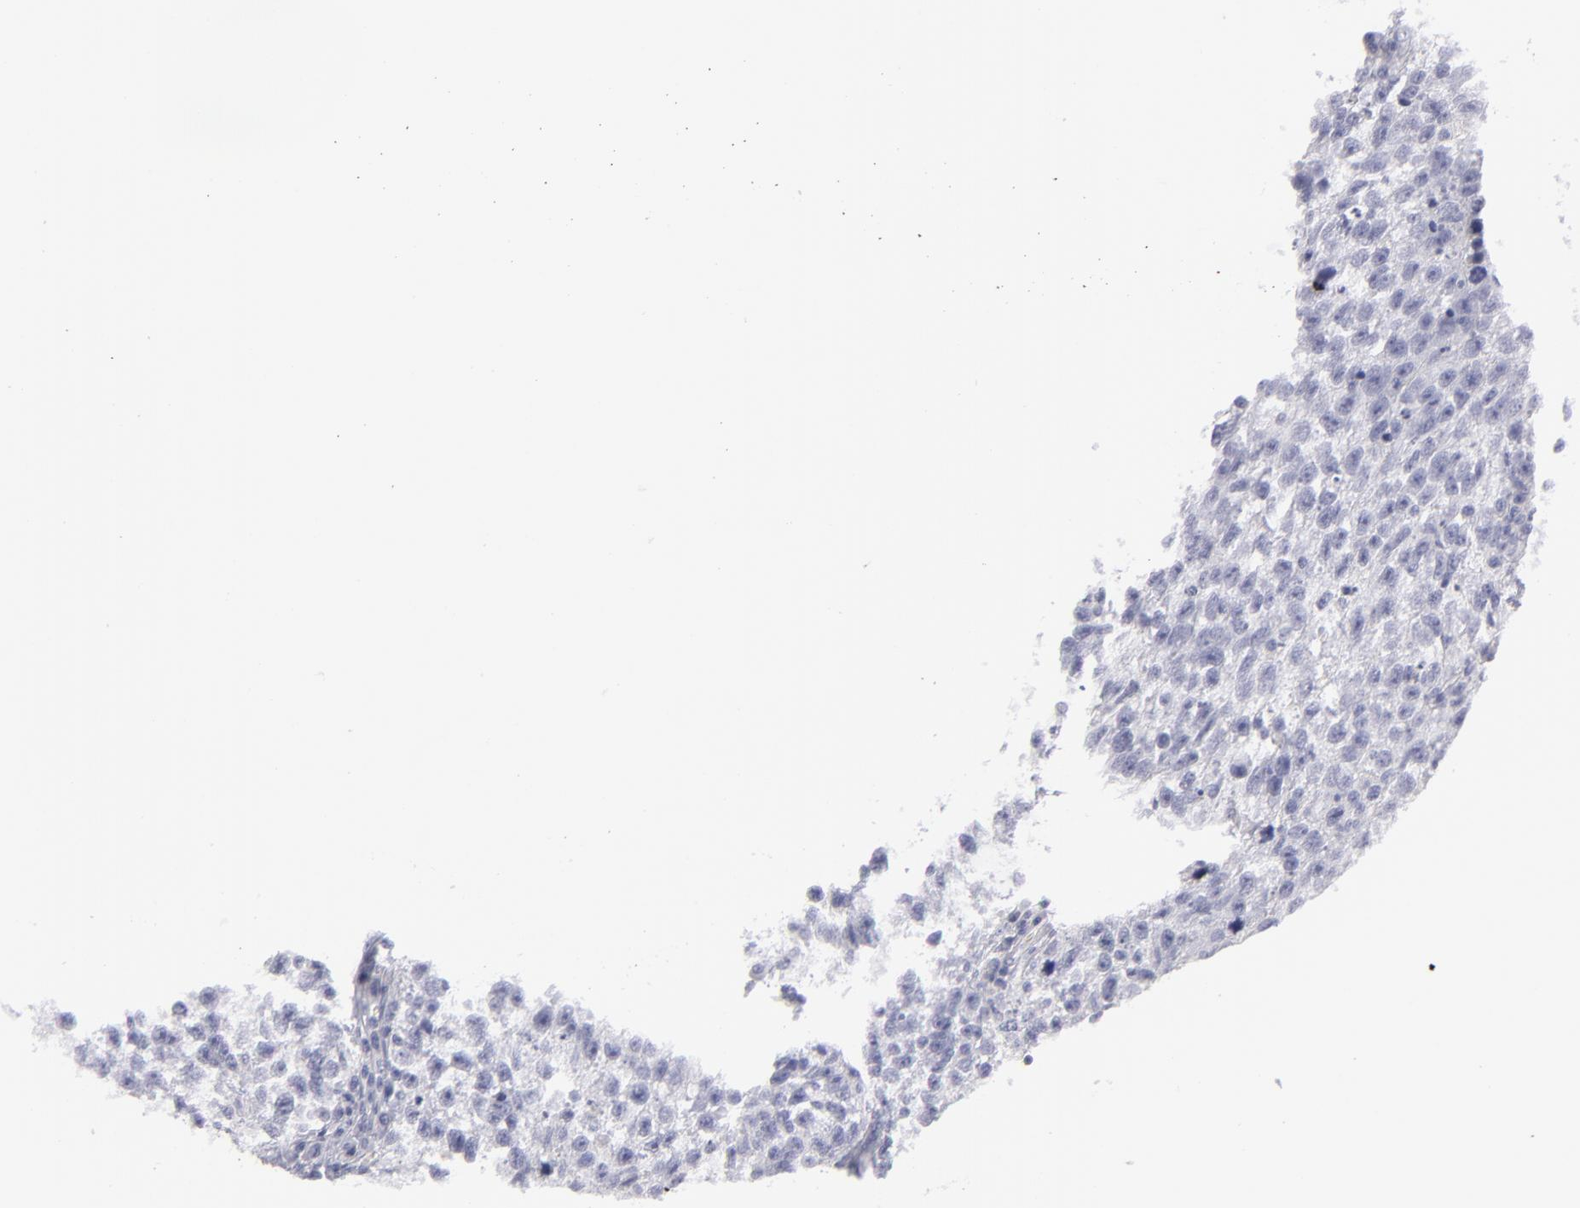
{"staining": {"intensity": "negative", "quantity": "none", "location": "none"}, "tissue": "testis cancer", "cell_type": "Tumor cells", "image_type": "cancer", "snomed": [{"axis": "morphology", "description": "Seminoma, NOS"}, {"axis": "topography", "description": "Testis"}], "caption": "The micrograph shows no staining of tumor cells in testis cancer (seminoma). The staining was performed using DAB (3,3'-diaminobenzidine) to visualize the protein expression in brown, while the nuclei were stained in blue with hematoxylin (Magnification: 20x).", "gene": "MYH11", "patient": {"sex": "male", "age": 38}}